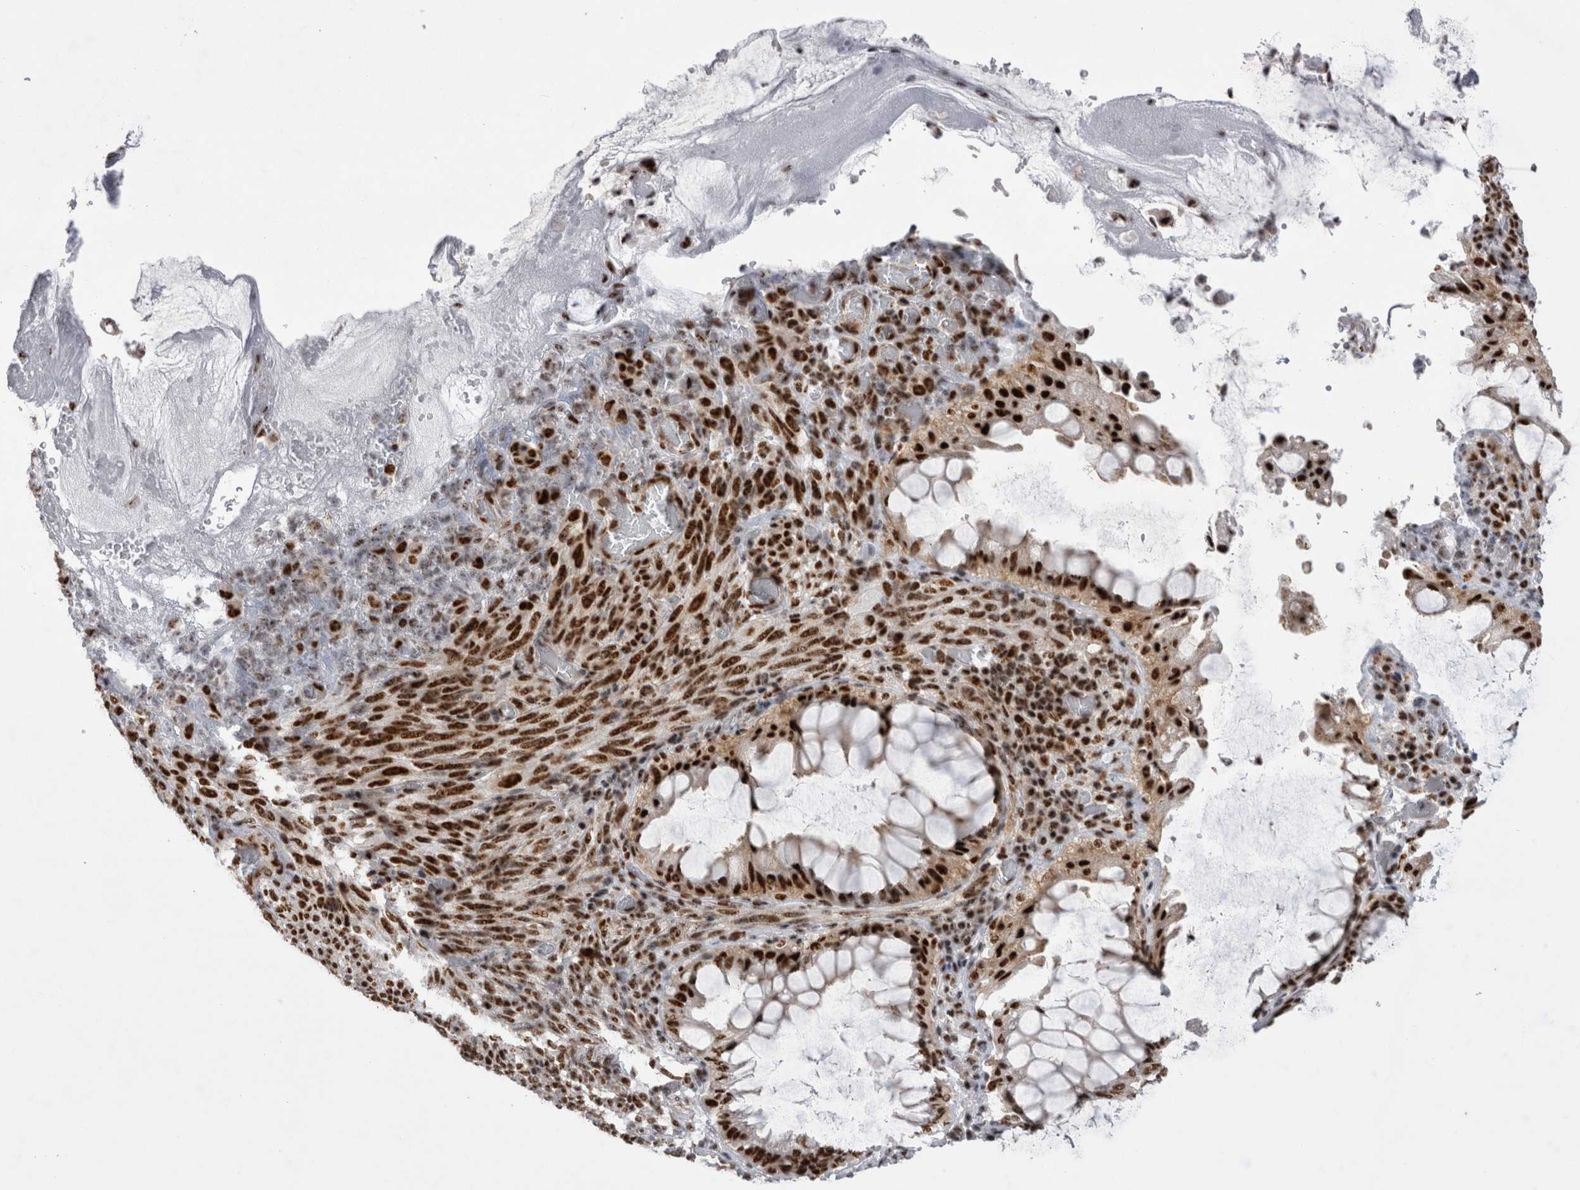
{"staining": {"intensity": "strong", "quantity": ">75%", "location": "nuclear"}, "tissue": "melanoma", "cell_type": "Tumor cells", "image_type": "cancer", "snomed": [{"axis": "morphology", "description": "Malignant melanoma, NOS"}, {"axis": "topography", "description": "Rectum"}], "caption": "Melanoma stained for a protein (brown) demonstrates strong nuclear positive expression in approximately >75% of tumor cells.", "gene": "CDK11A", "patient": {"sex": "female", "age": 81}}